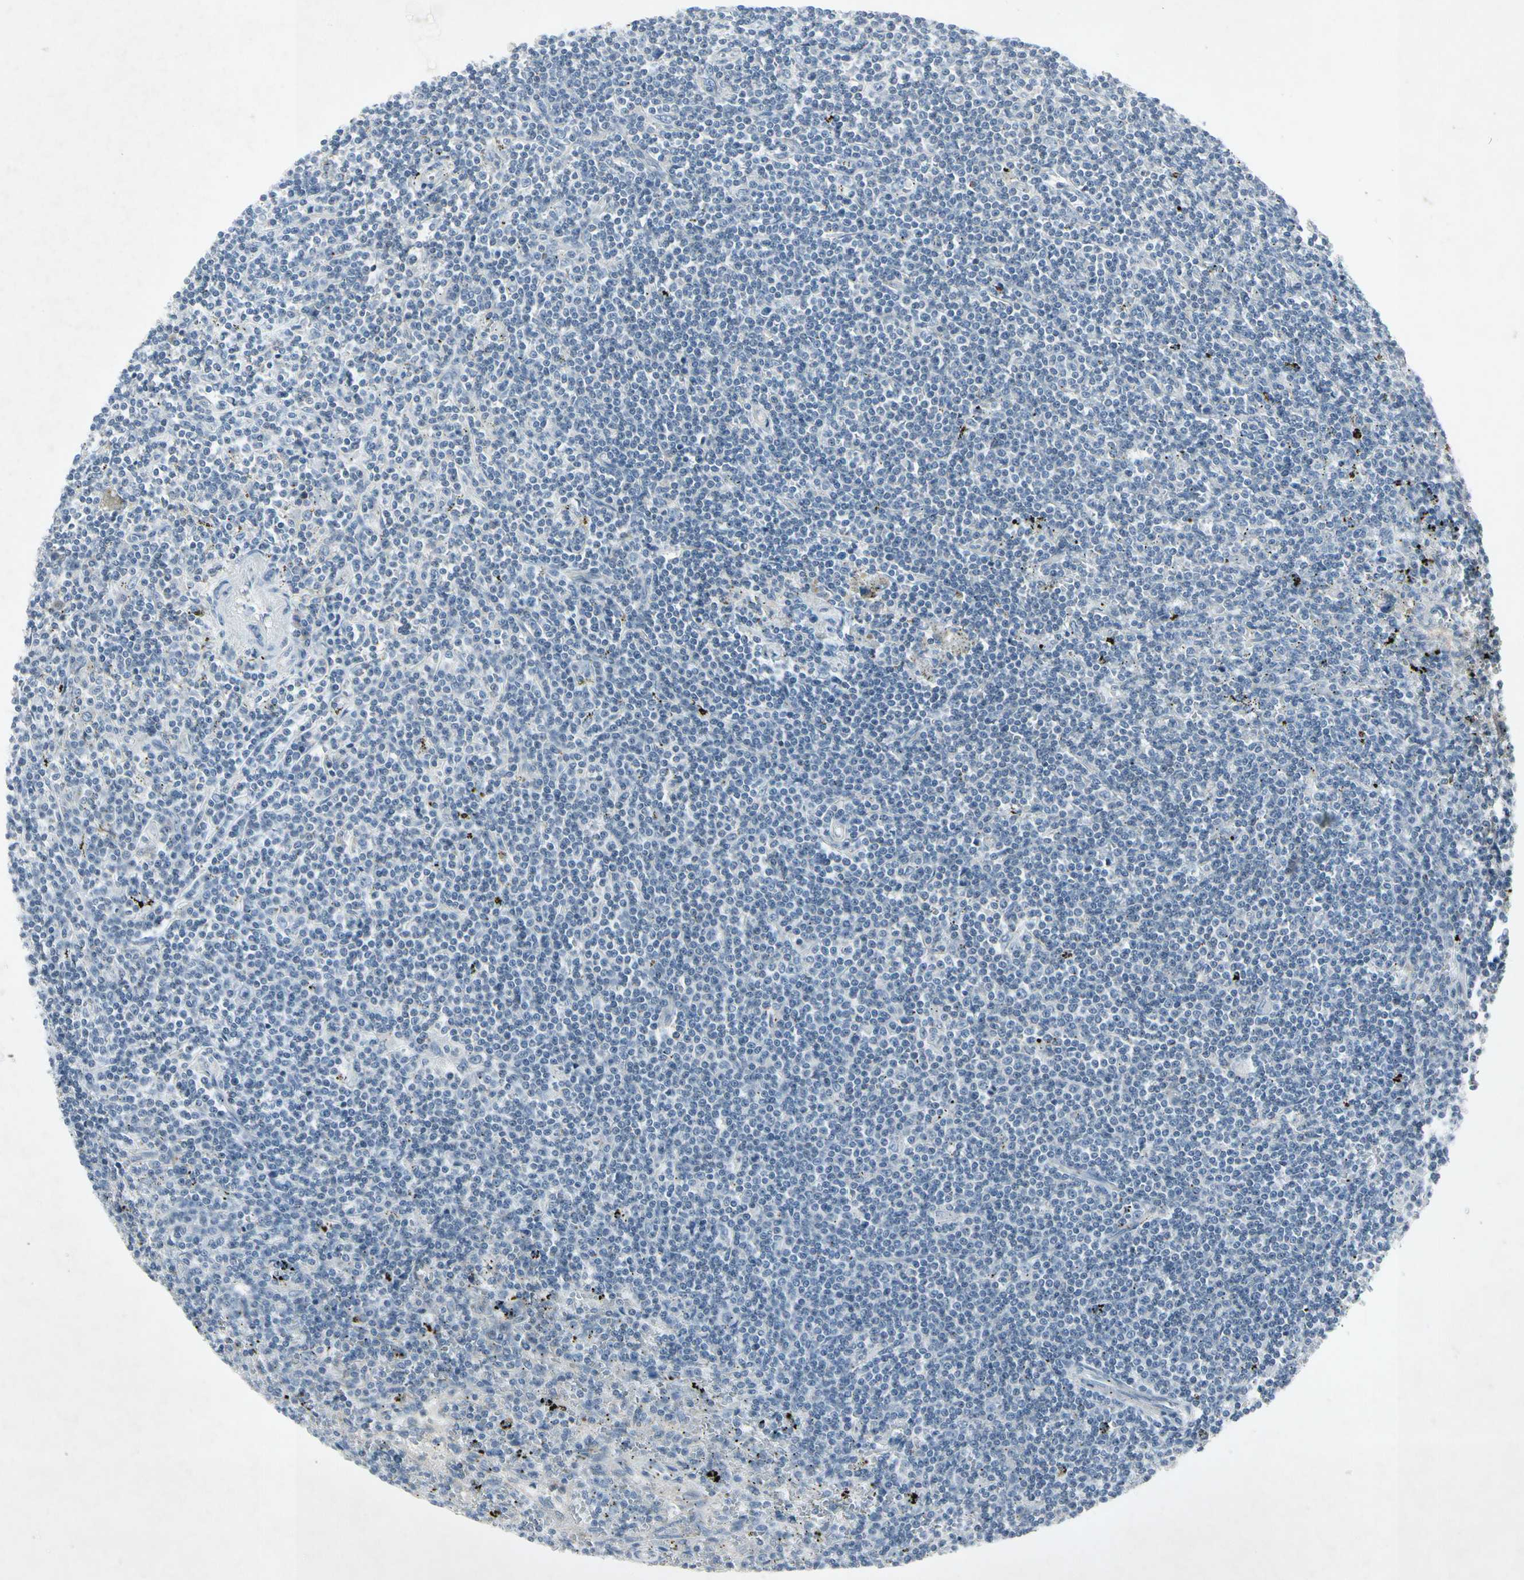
{"staining": {"intensity": "negative", "quantity": "none", "location": "none"}, "tissue": "lymphoma", "cell_type": "Tumor cells", "image_type": "cancer", "snomed": [{"axis": "morphology", "description": "Malignant lymphoma, non-Hodgkin's type, Low grade"}, {"axis": "topography", "description": "Spleen"}], "caption": "A photomicrograph of human malignant lymphoma, non-Hodgkin's type (low-grade) is negative for staining in tumor cells.", "gene": "TEK", "patient": {"sex": "male", "age": 76}}